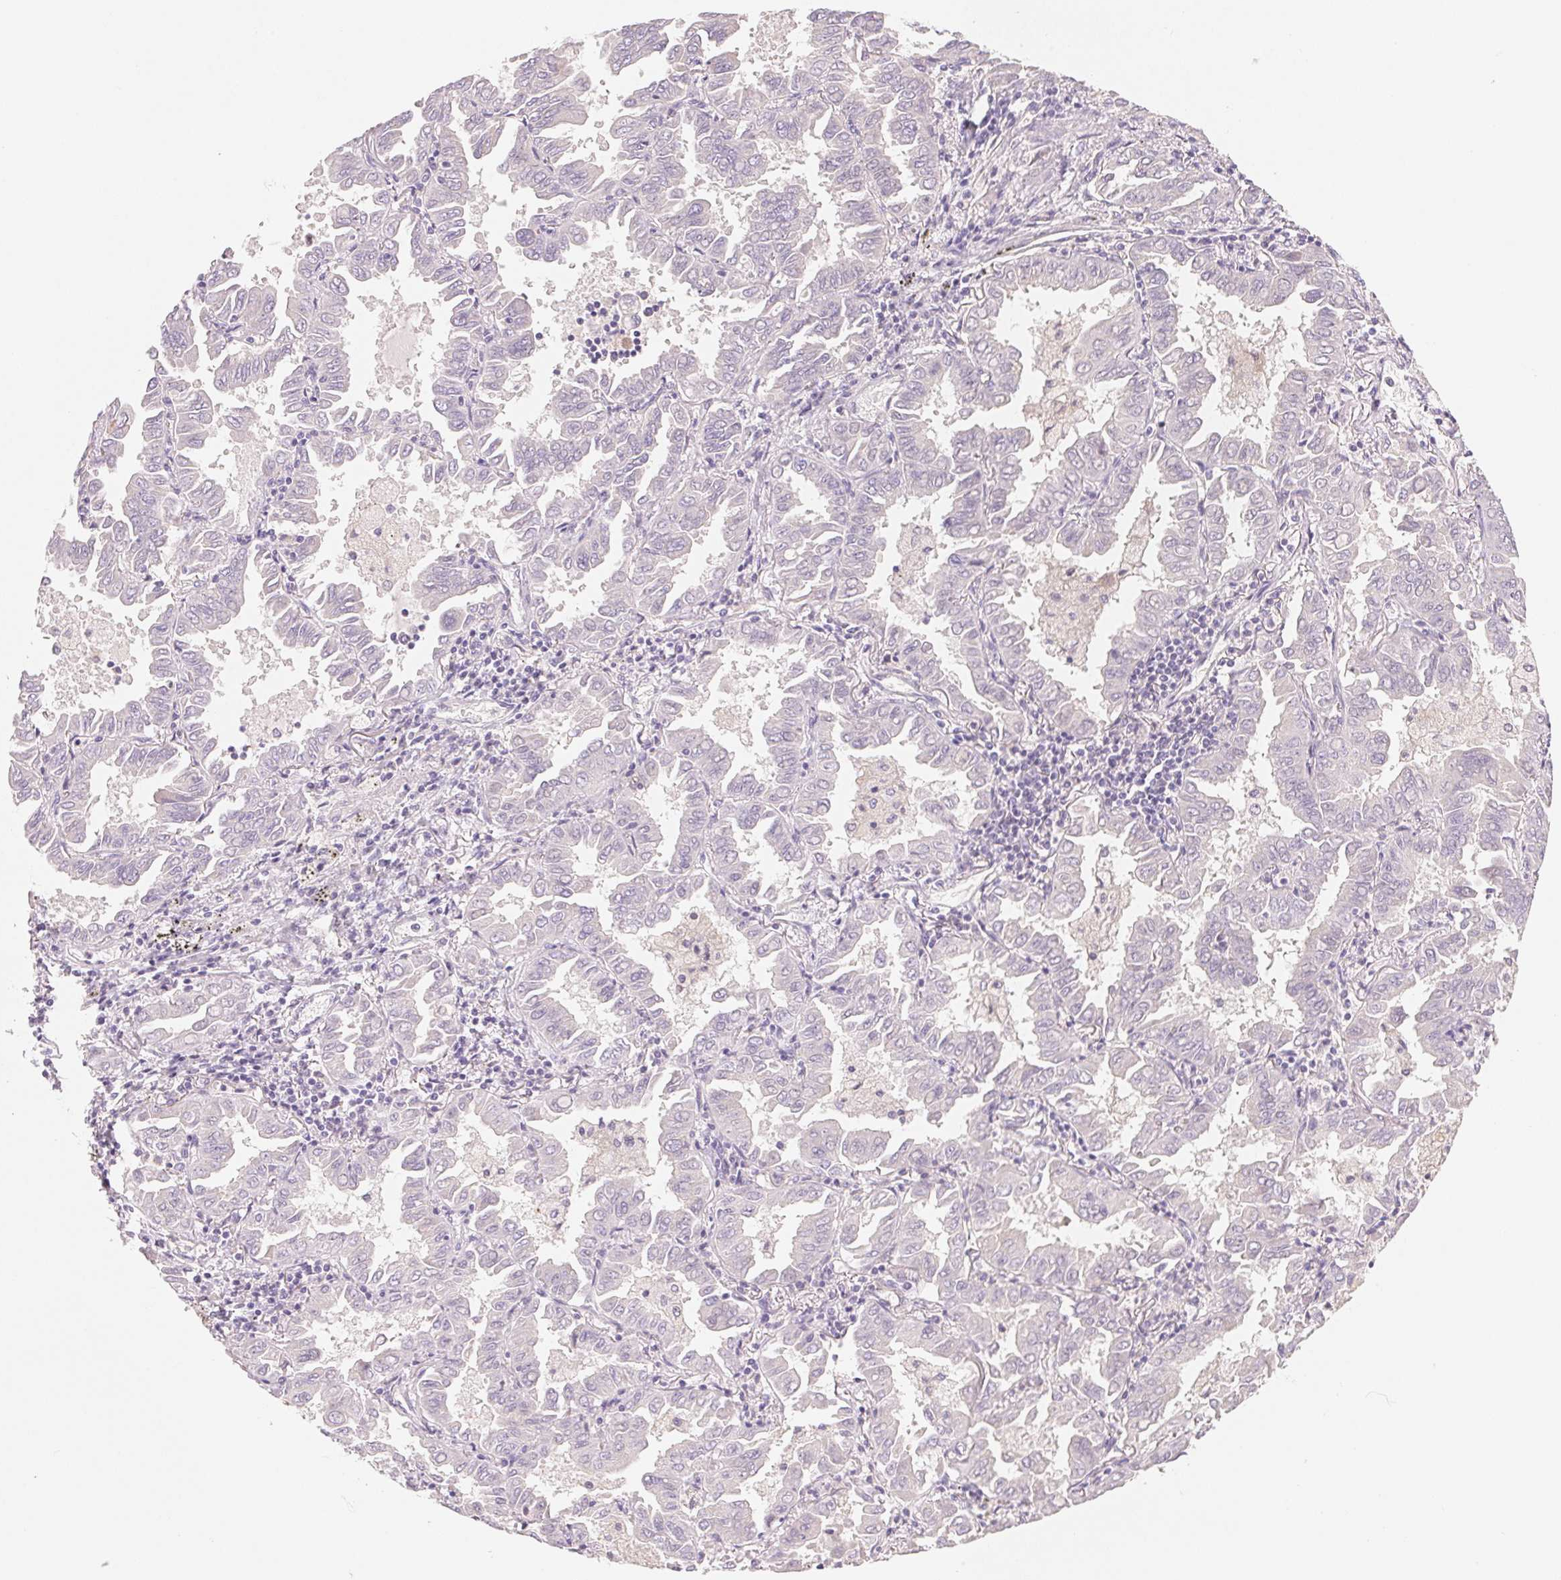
{"staining": {"intensity": "negative", "quantity": "none", "location": "none"}, "tissue": "lung cancer", "cell_type": "Tumor cells", "image_type": "cancer", "snomed": [{"axis": "morphology", "description": "Adenocarcinoma, NOS"}, {"axis": "topography", "description": "Lung"}], "caption": "Tumor cells are negative for protein expression in human lung cancer (adenocarcinoma).", "gene": "MCOLN3", "patient": {"sex": "male", "age": 64}}